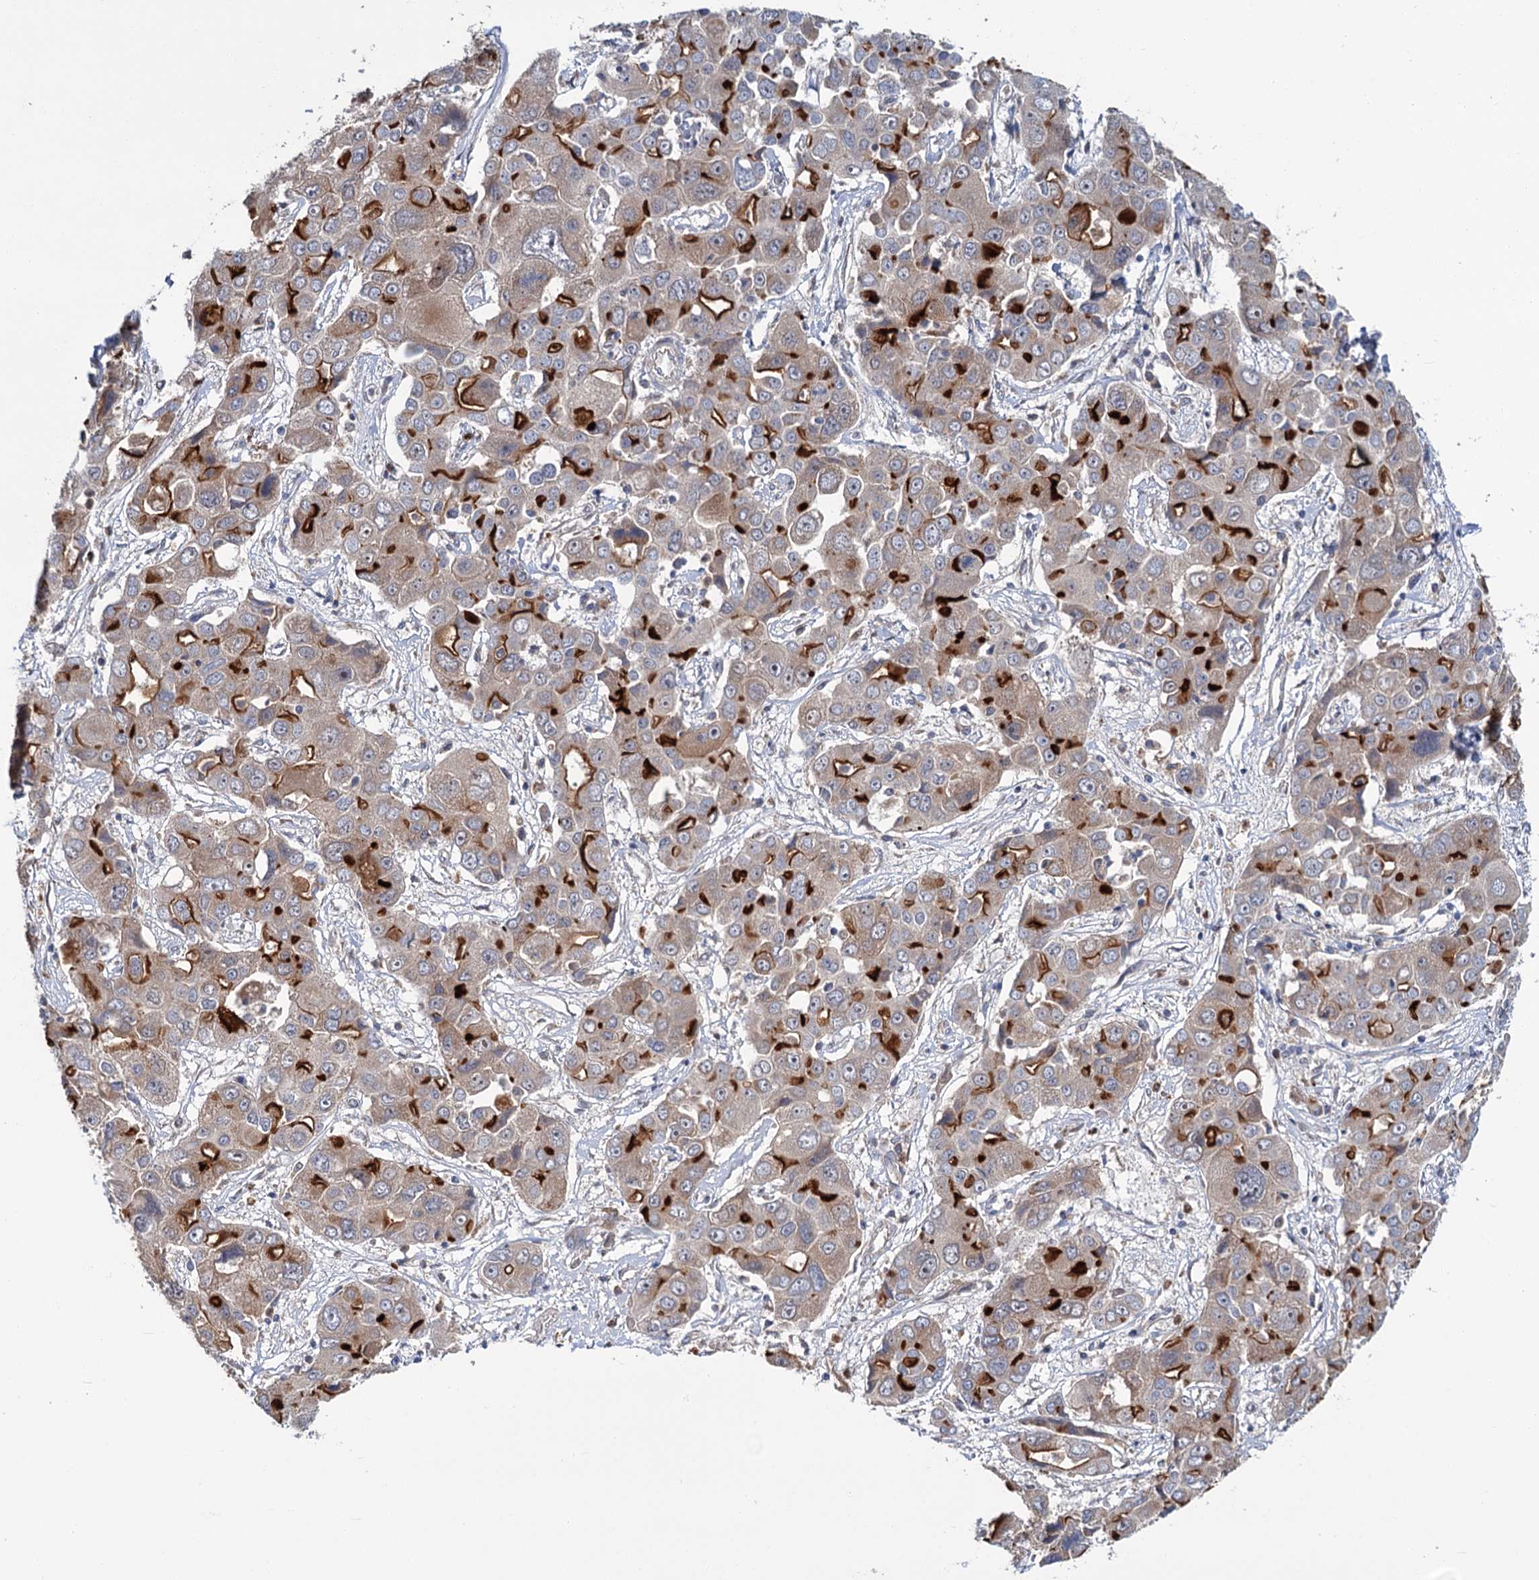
{"staining": {"intensity": "strong", "quantity": "25%-75%", "location": "cytoplasmic/membranous"}, "tissue": "liver cancer", "cell_type": "Tumor cells", "image_type": "cancer", "snomed": [{"axis": "morphology", "description": "Cholangiocarcinoma"}, {"axis": "topography", "description": "Liver"}], "caption": "DAB (3,3'-diaminobenzidine) immunohistochemical staining of human liver cholangiocarcinoma shows strong cytoplasmic/membranous protein expression in about 25%-75% of tumor cells.", "gene": "DYNC2H1", "patient": {"sex": "male", "age": 67}}